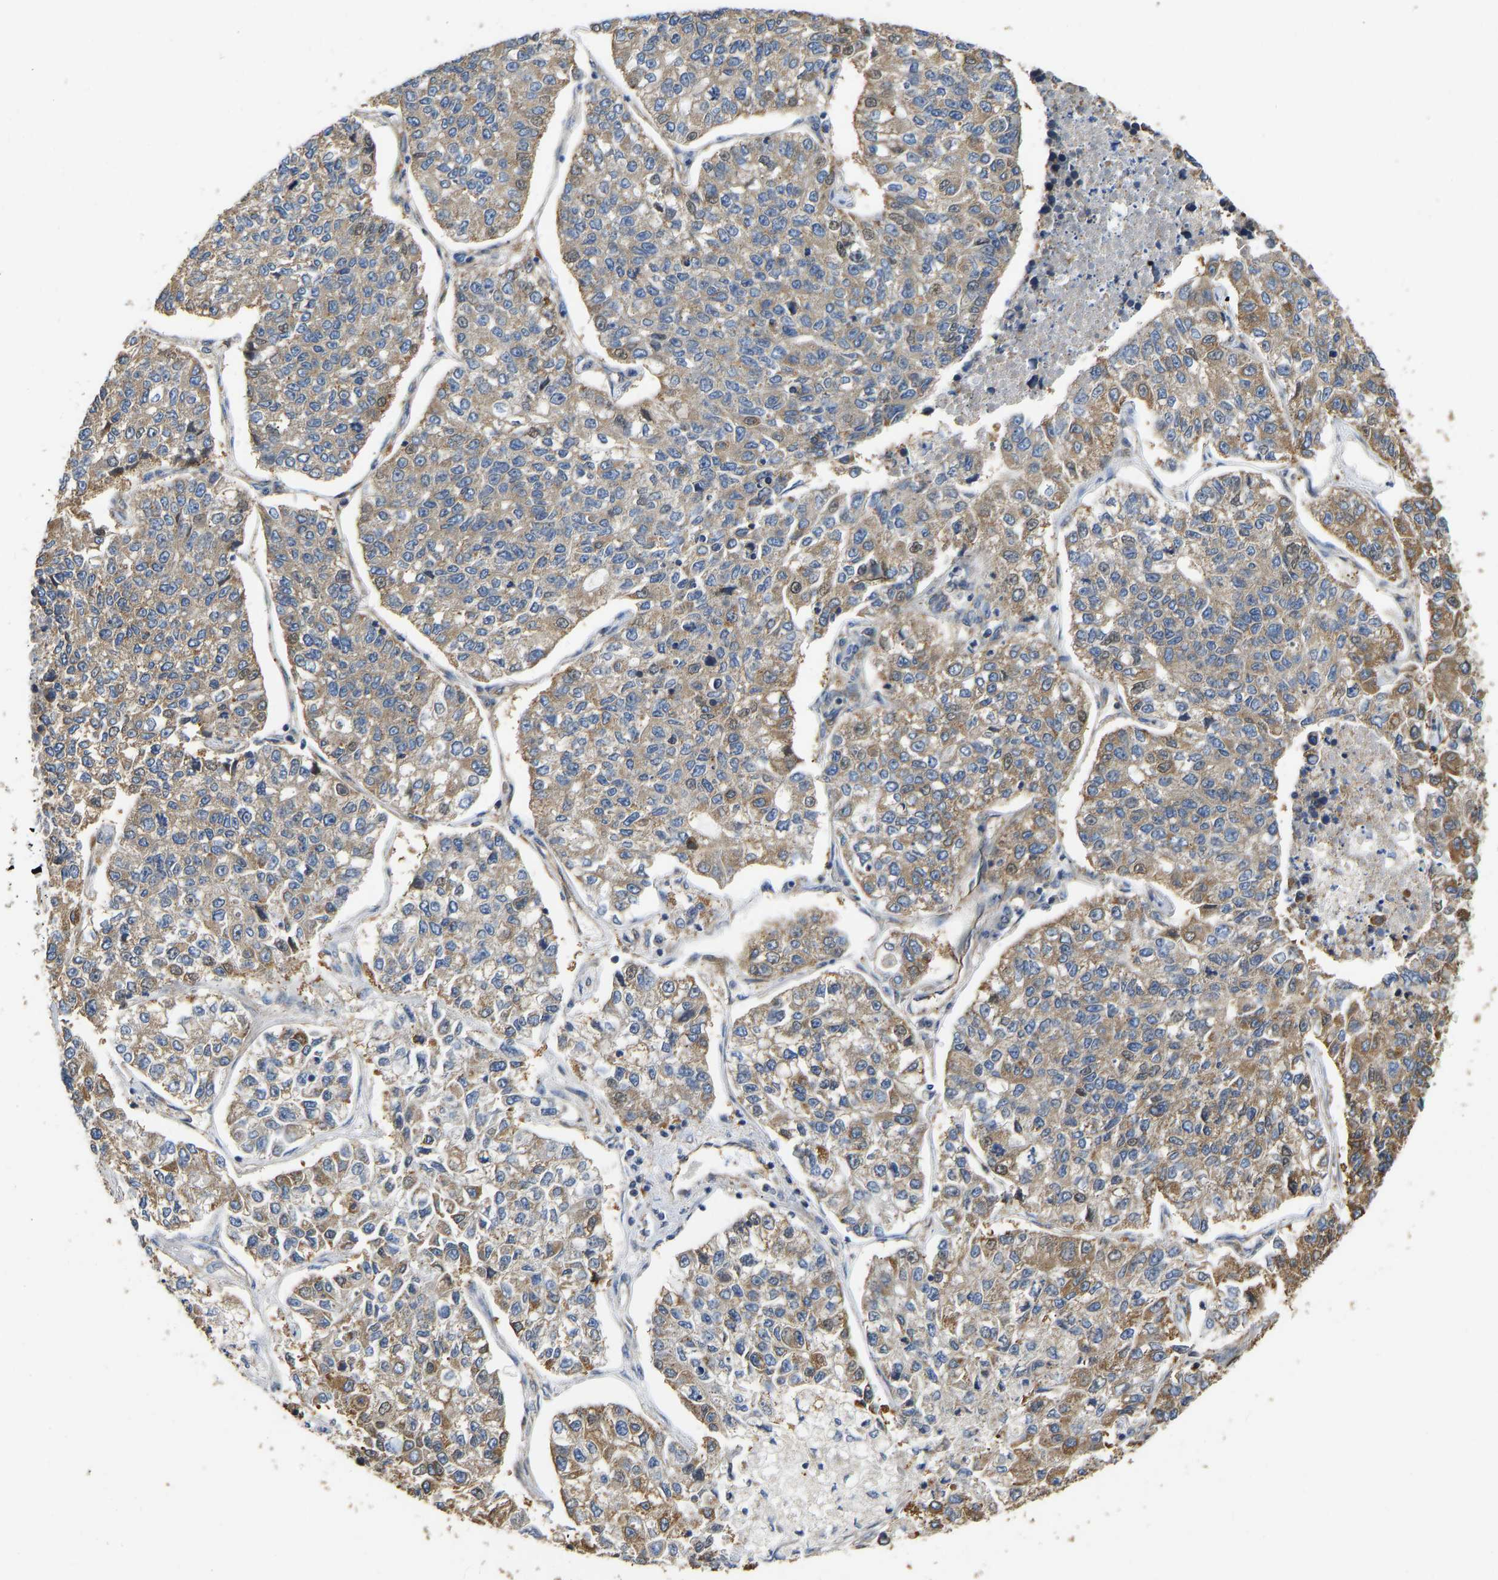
{"staining": {"intensity": "moderate", "quantity": "25%-75%", "location": "cytoplasmic/membranous"}, "tissue": "lung cancer", "cell_type": "Tumor cells", "image_type": "cancer", "snomed": [{"axis": "morphology", "description": "Adenocarcinoma, NOS"}, {"axis": "topography", "description": "Lung"}], "caption": "Adenocarcinoma (lung) tissue displays moderate cytoplasmic/membranous staining in approximately 25%-75% of tumor cells", "gene": "FLNB", "patient": {"sex": "male", "age": 49}}